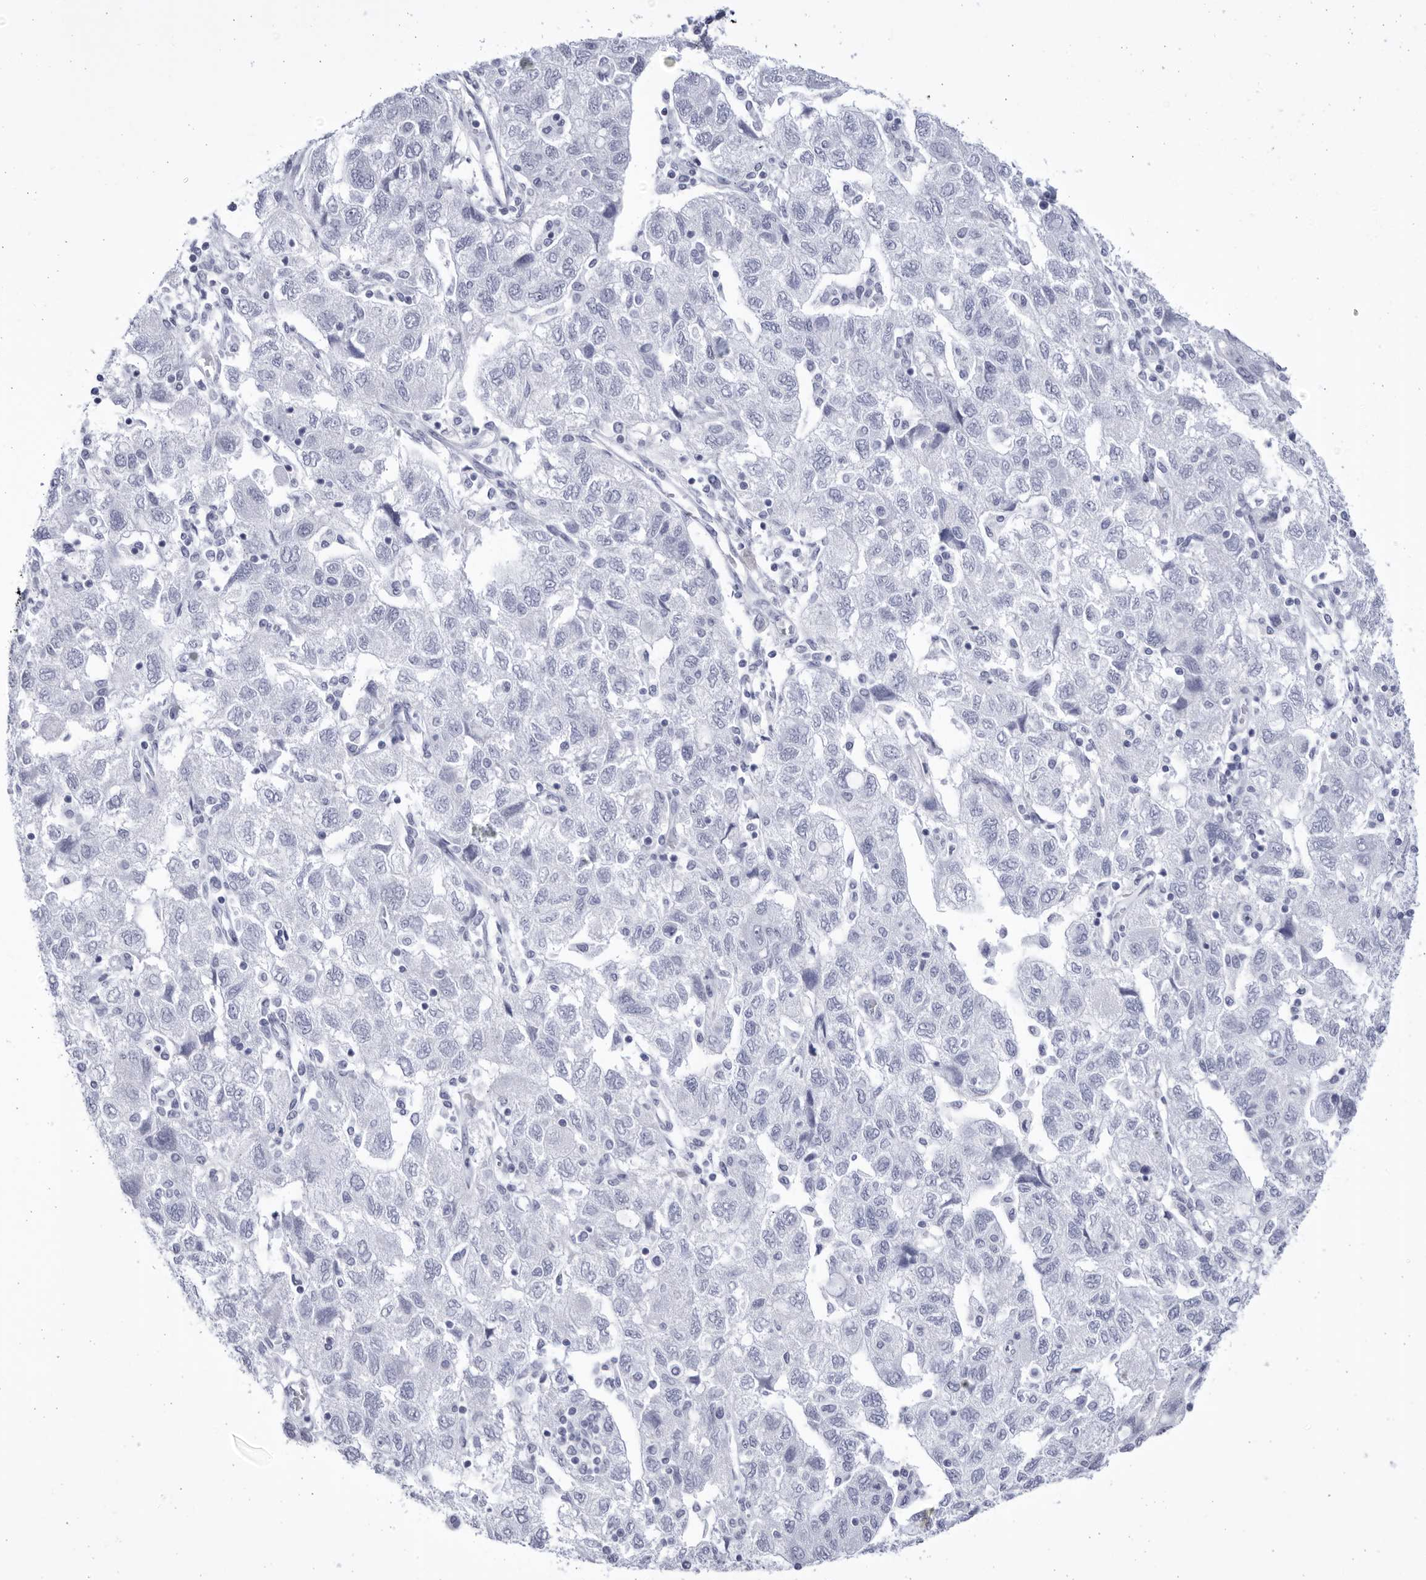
{"staining": {"intensity": "negative", "quantity": "none", "location": "none"}, "tissue": "ovarian cancer", "cell_type": "Tumor cells", "image_type": "cancer", "snomed": [{"axis": "morphology", "description": "Carcinoma, NOS"}, {"axis": "morphology", "description": "Cystadenocarcinoma, serous, NOS"}, {"axis": "topography", "description": "Ovary"}], "caption": "A histopathology image of serous cystadenocarcinoma (ovarian) stained for a protein shows no brown staining in tumor cells. (DAB immunohistochemistry (IHC) with hematoxylin counter stain).", "gene": "CCDC181", "patient": {"sex": "female", "age": 69}}